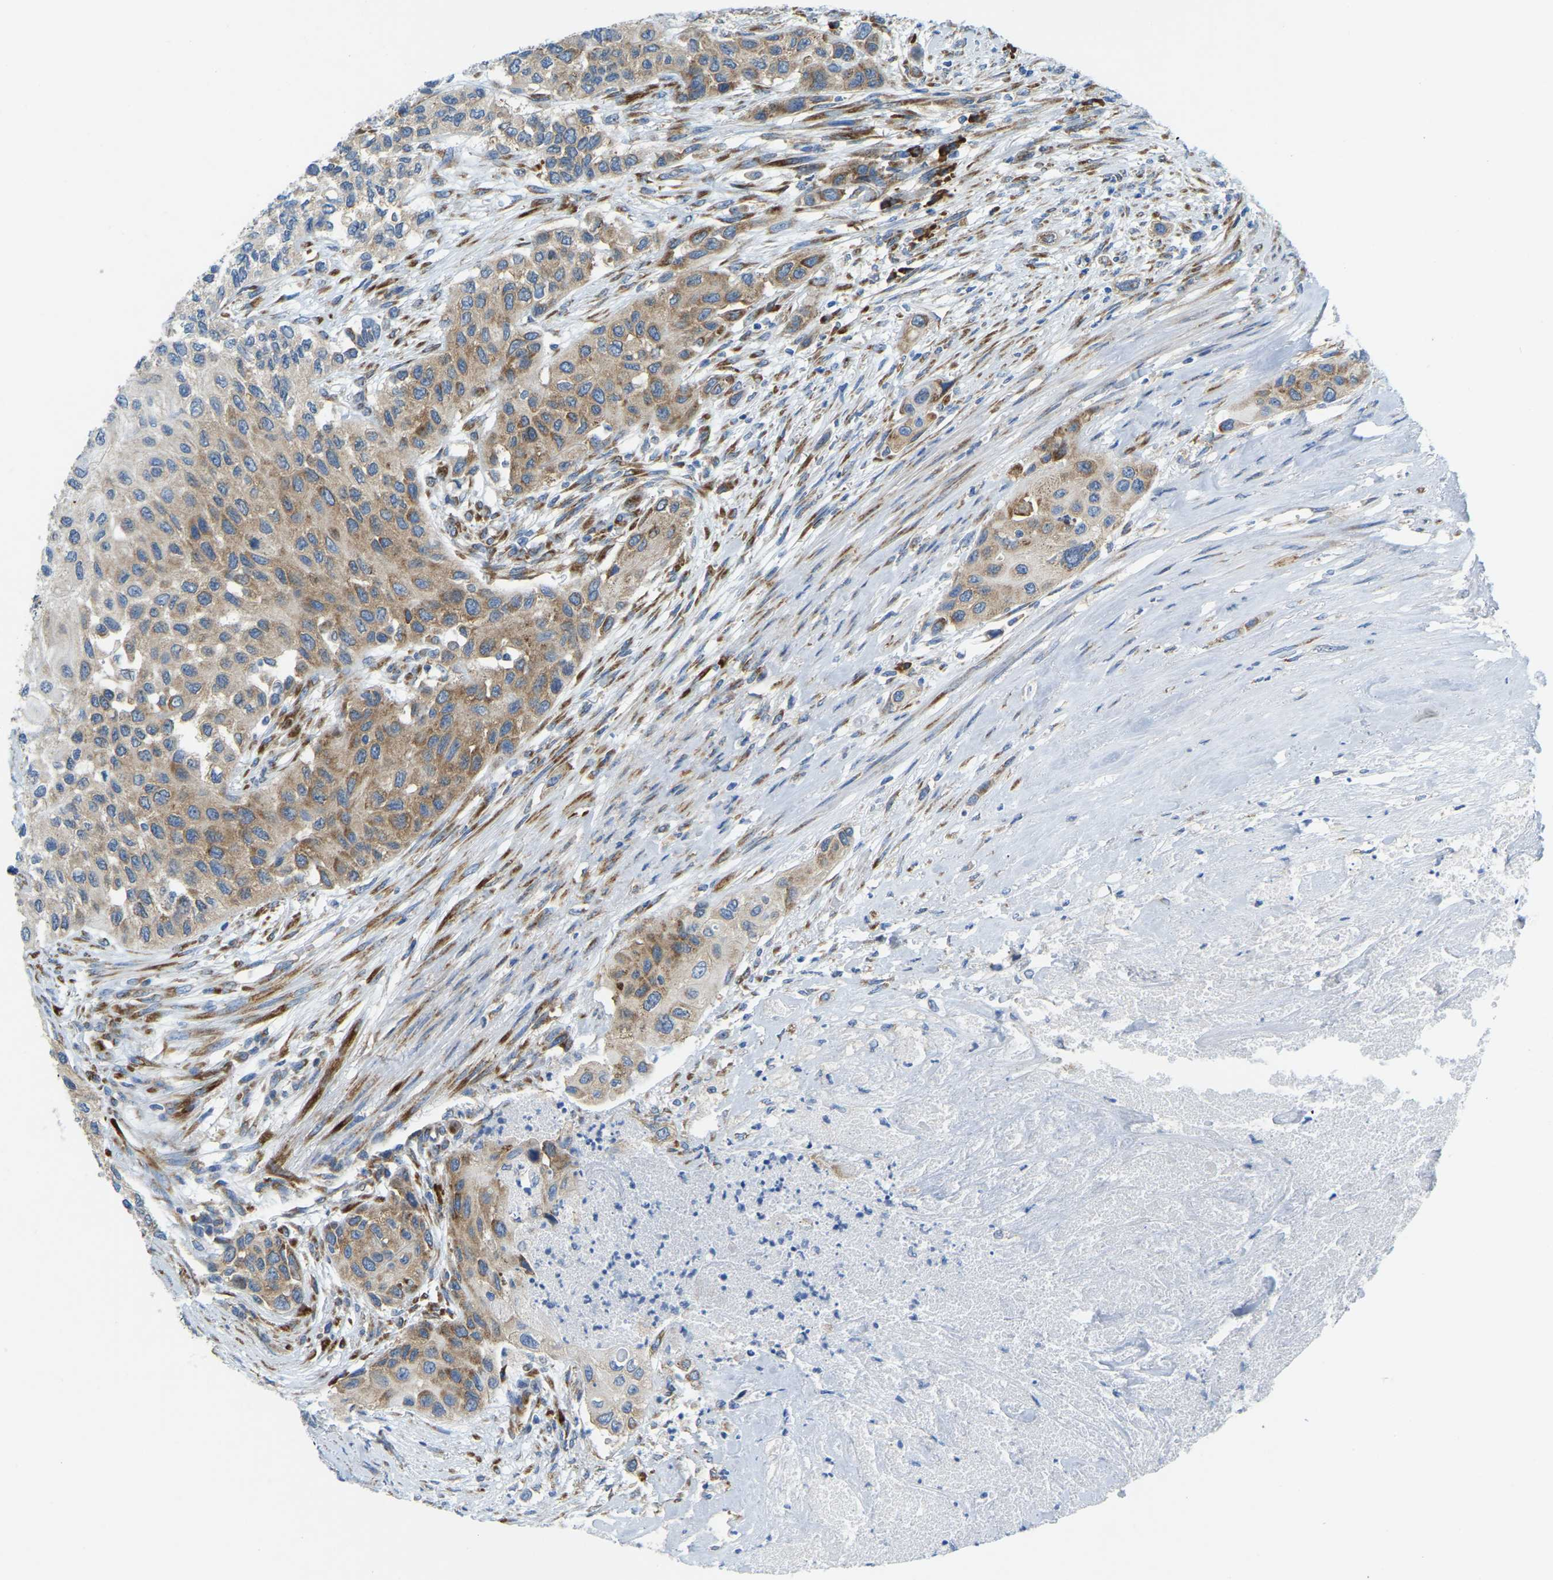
{"staining": {"intensity": "moderate", "quantity": ">75%", "location": "cytoplasmic/membranous"}, "tissue": "urothelial cancer", "cell_type": "Tumor cells", "image_type": "cancer", "snomed": [{"axis": "morphology", "description": "Urothelial carcinoma, High grade"}, {"axis": "topography", "description": "Urinary bladder"}], "caption": "High-power microscopy captured an IHC image of high-grade urothelial carcinoma, revealing moderate cytoplasmic/membranous positivity in approximately >75% of tumor cells. The protein is stained brown, and the nuclei are stained in blue (DAB (3,3'-diaminobenzidine) IHC with brightfield microscopy, high magnification).", "gene": "SND1", "patient": {"sex": "female", "age": 56}}